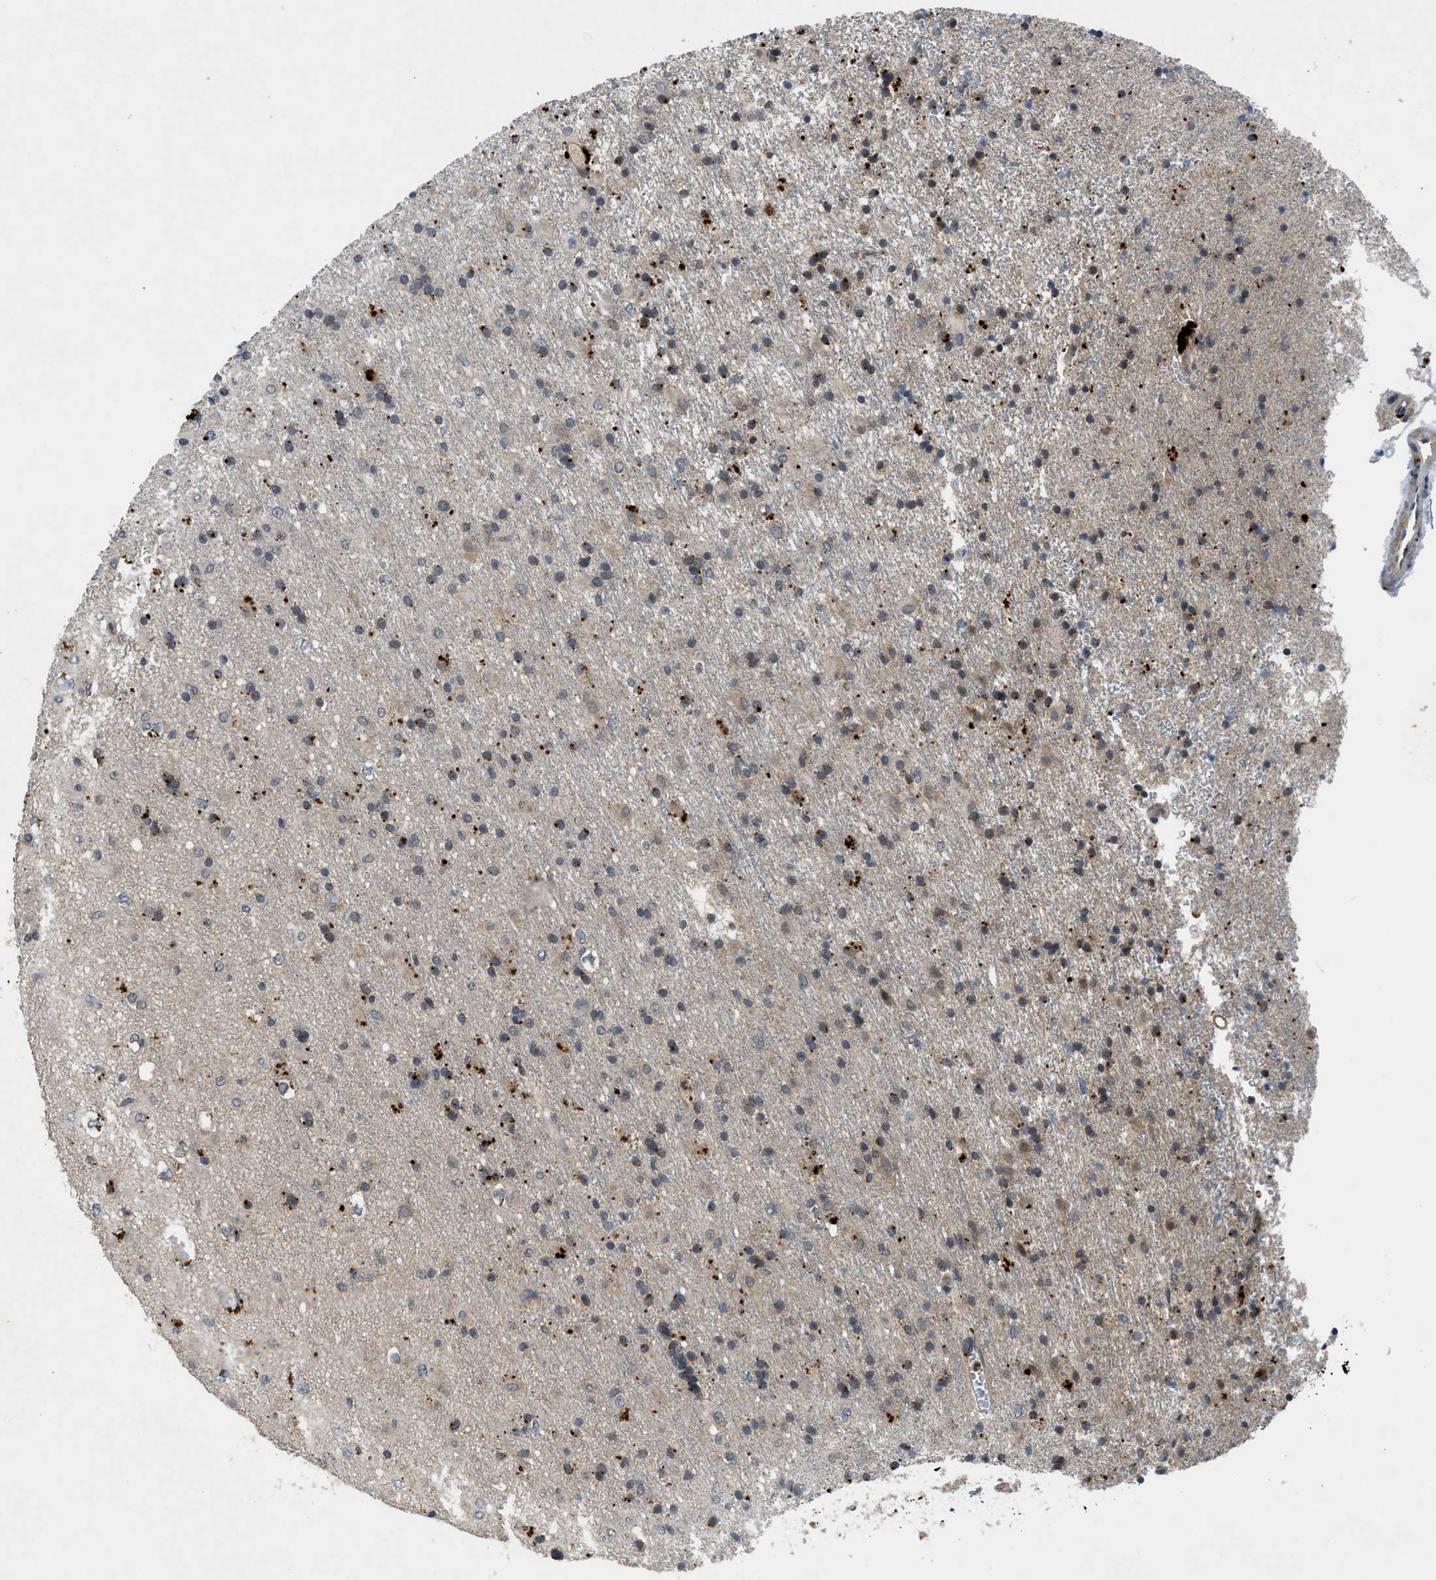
{"staining": {"intensity": "weak", "quantity": ">75%", "location": "cytoplasmic/membranous"}, "tissue": "glioma", "cell_type": "Tumor cells", "image_type": "cancer", "snomed": [{"axis": "morphology", "description": "Glioma, malignant, Low grade"}, {"axis": "topography", "description": "Brain"}], "caption": "Glioma stained with a protein marker shows weak staining in tumor cells.", "gene": "PDE7A", "patient": {"sex": "male", "age": 65}}